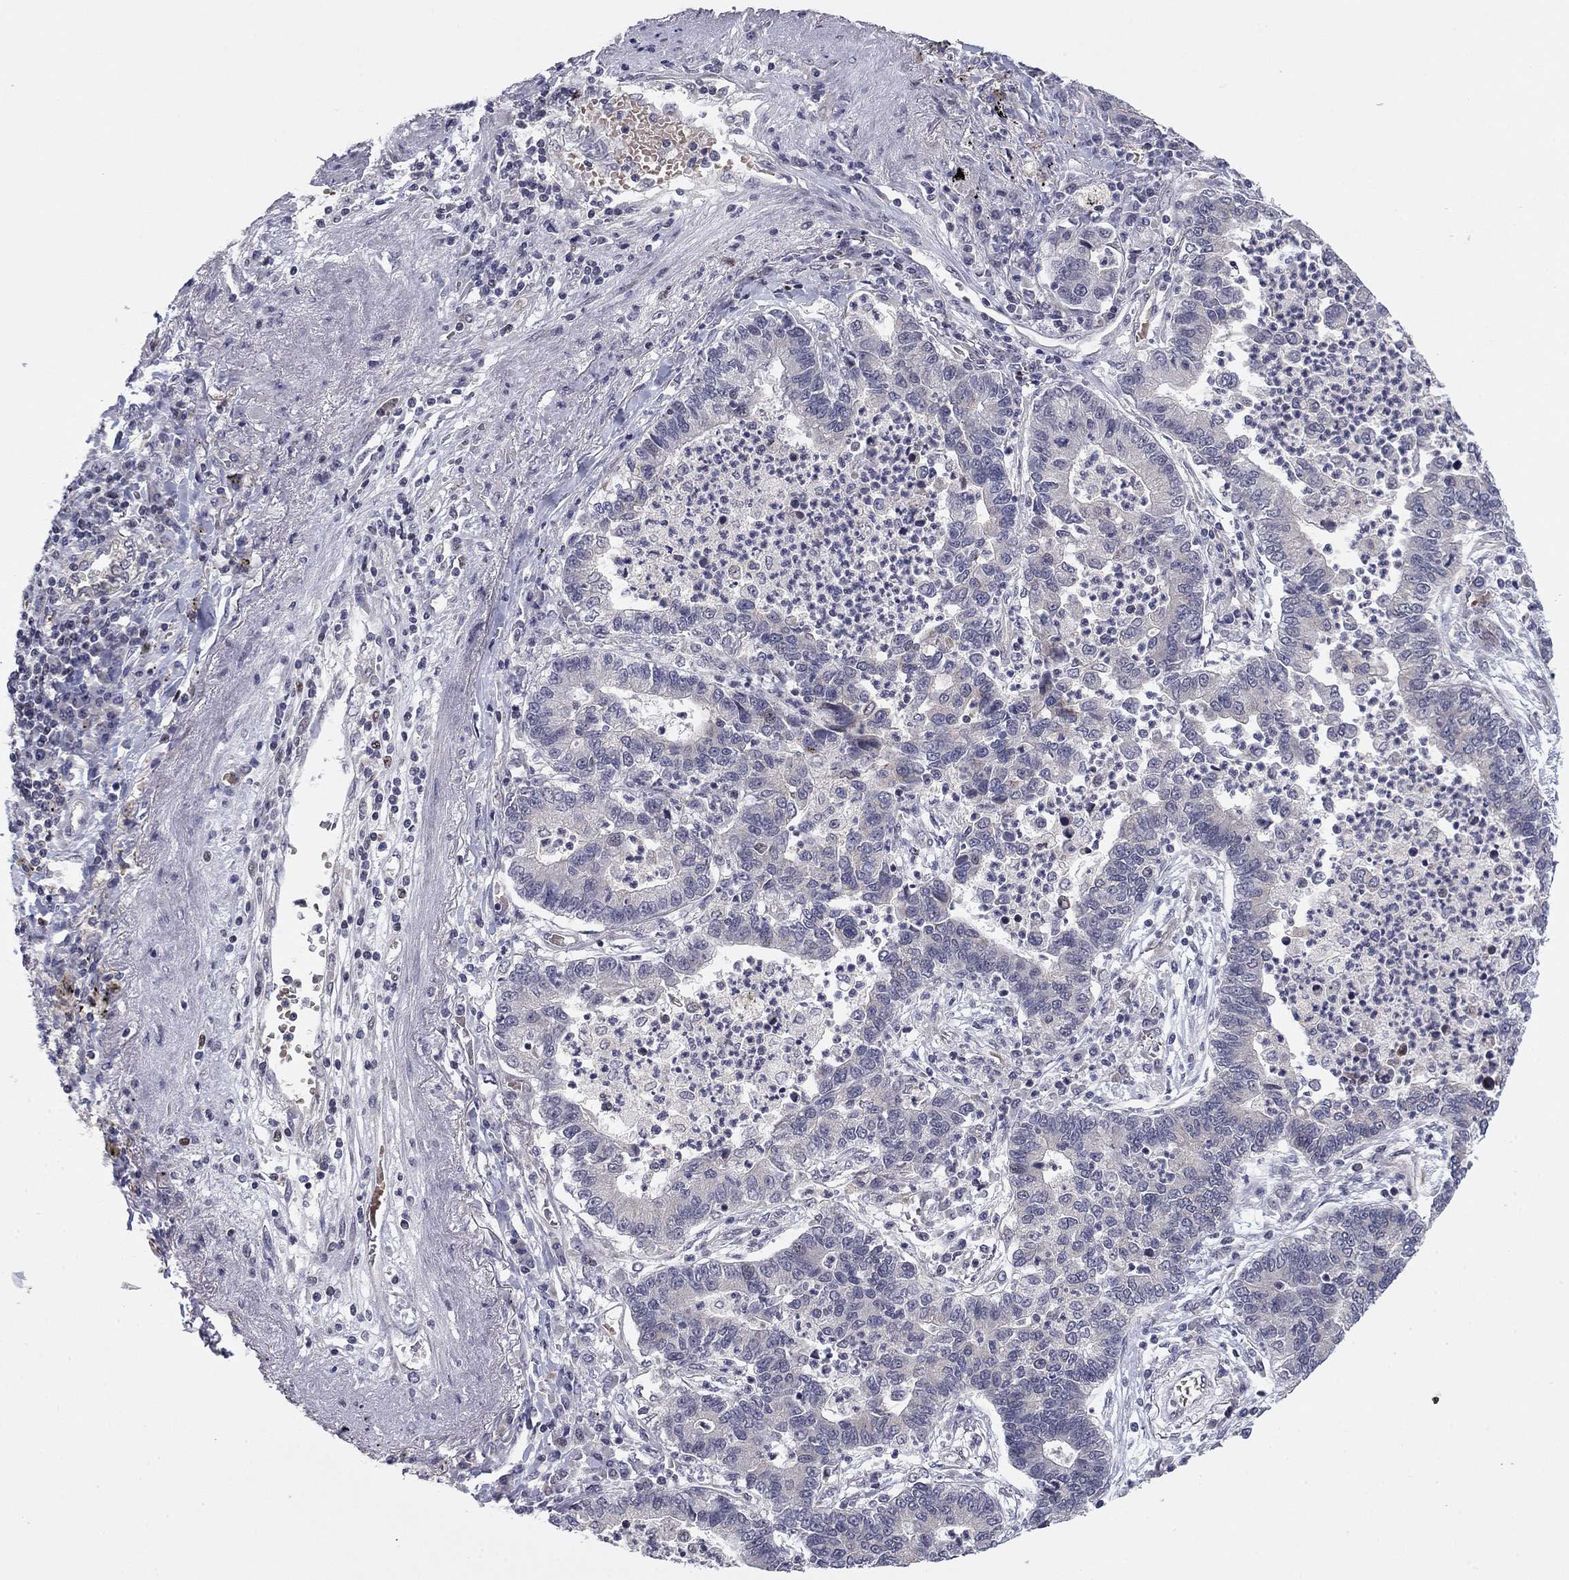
{"staining": {"intensity": "negative", "quantity": "none", "location": "none"}, "tissue": "lung cancer", "cell_type": "Tumor cells", "image_type": "cancer", "snomed": [{"axis": "morphology", "description": "Adenocarcinoma, NOS"}, {"axis": "topography", "description": "Lung"}], "caption": "Tumor cells show no significant expression in adenocarcinoma (lung).", "gene": "BCL11A", "patient": {"sex": "female", "age": 57}}